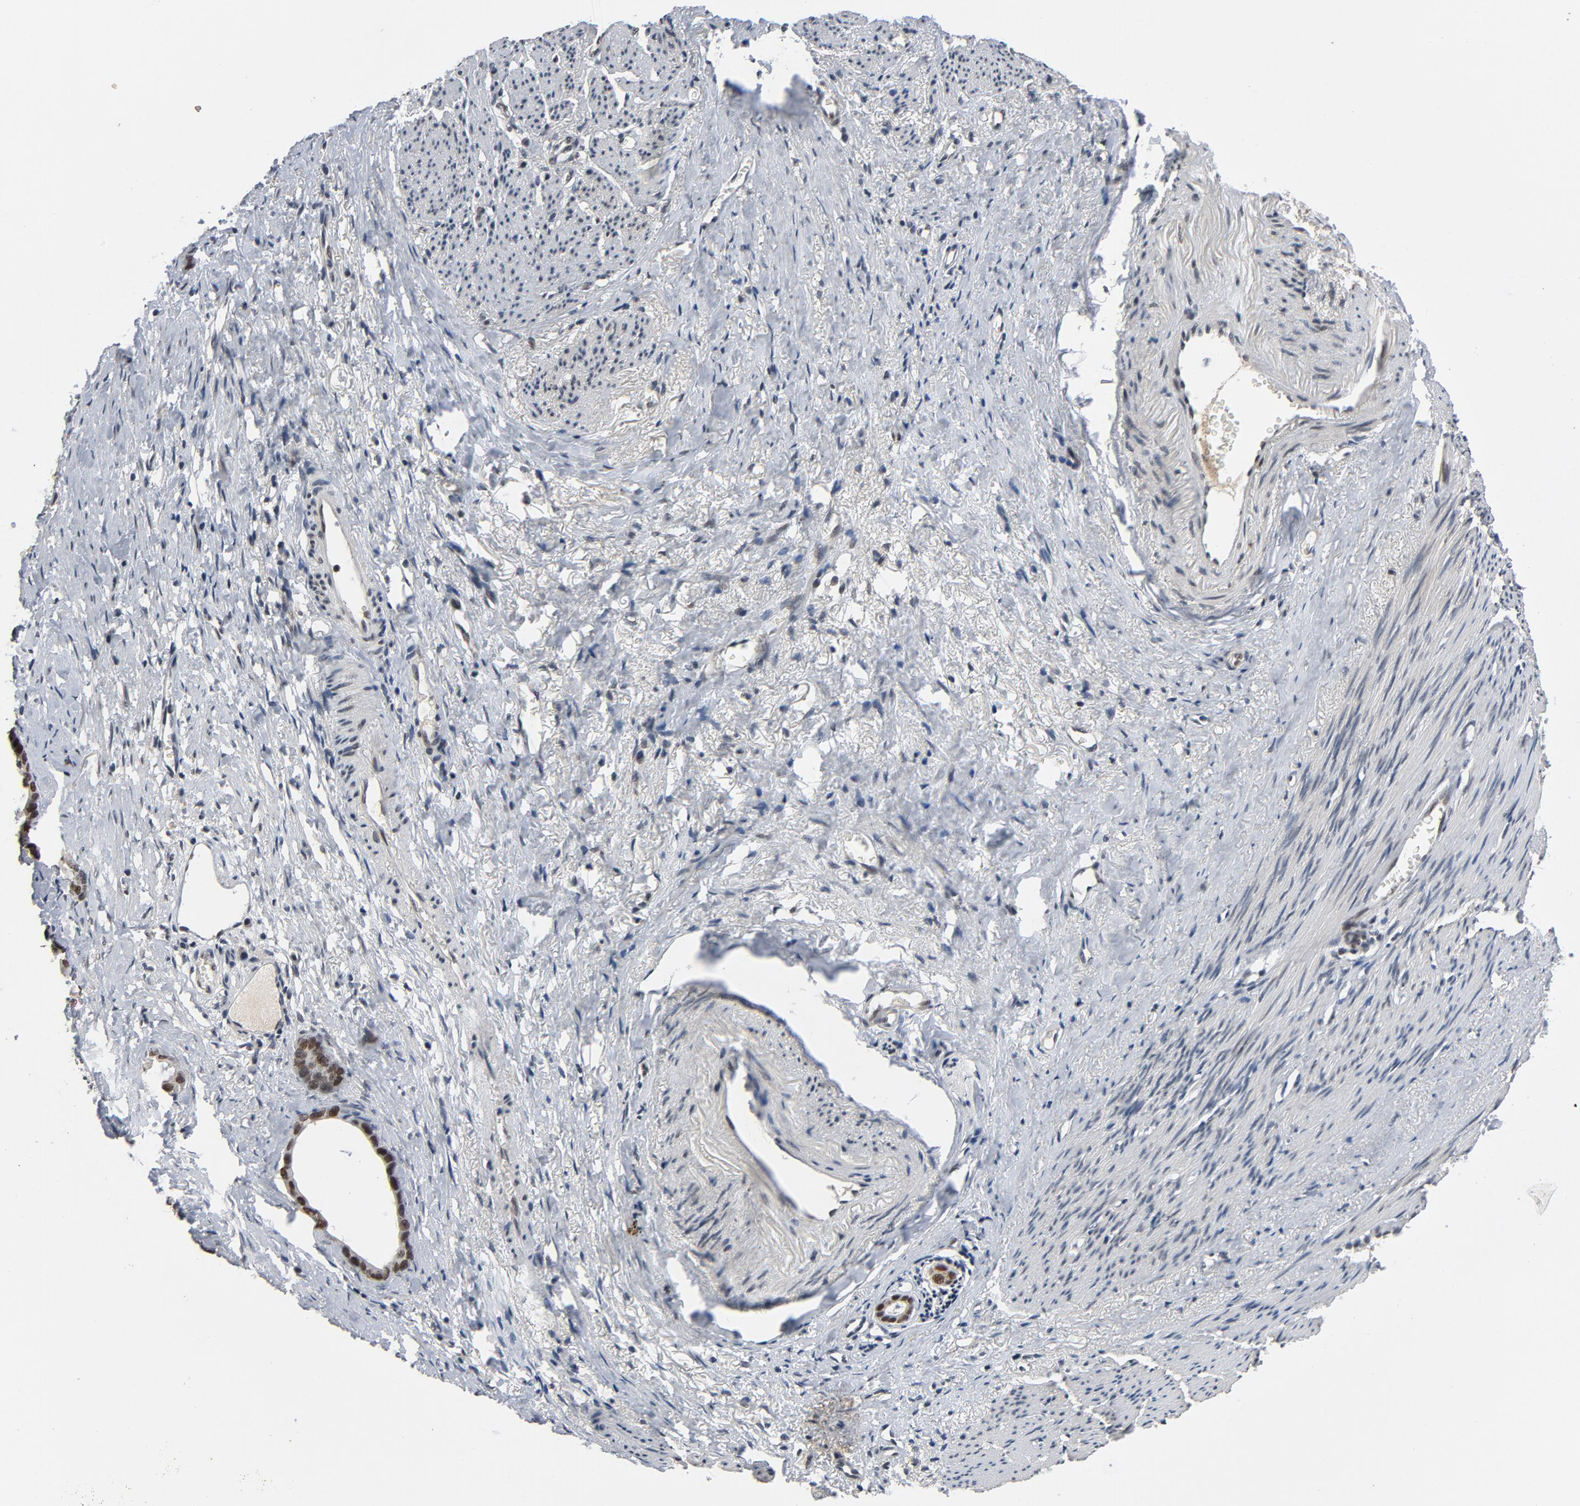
{"staining": {"intensity": "strong", "quantity": ">75%", "location": "nuclear"}, "tissue": "stomach cancer", "cell_type": "Tumor cells", "image_type": "cancer", "snomed": [{"axis": "morphology", "description": "Adenocarcinoma, NOS"}, {"axis": "topography", "description": "Stomach"}], "caption": "Stomach cancer (adenocarcinoma) stained for a protein (brown) demonstrates strong nuclear positive positivity in about >75% of tumor cells.", "gene": "SMARCD1", "patient": {"sex": "female", "age": 75}}